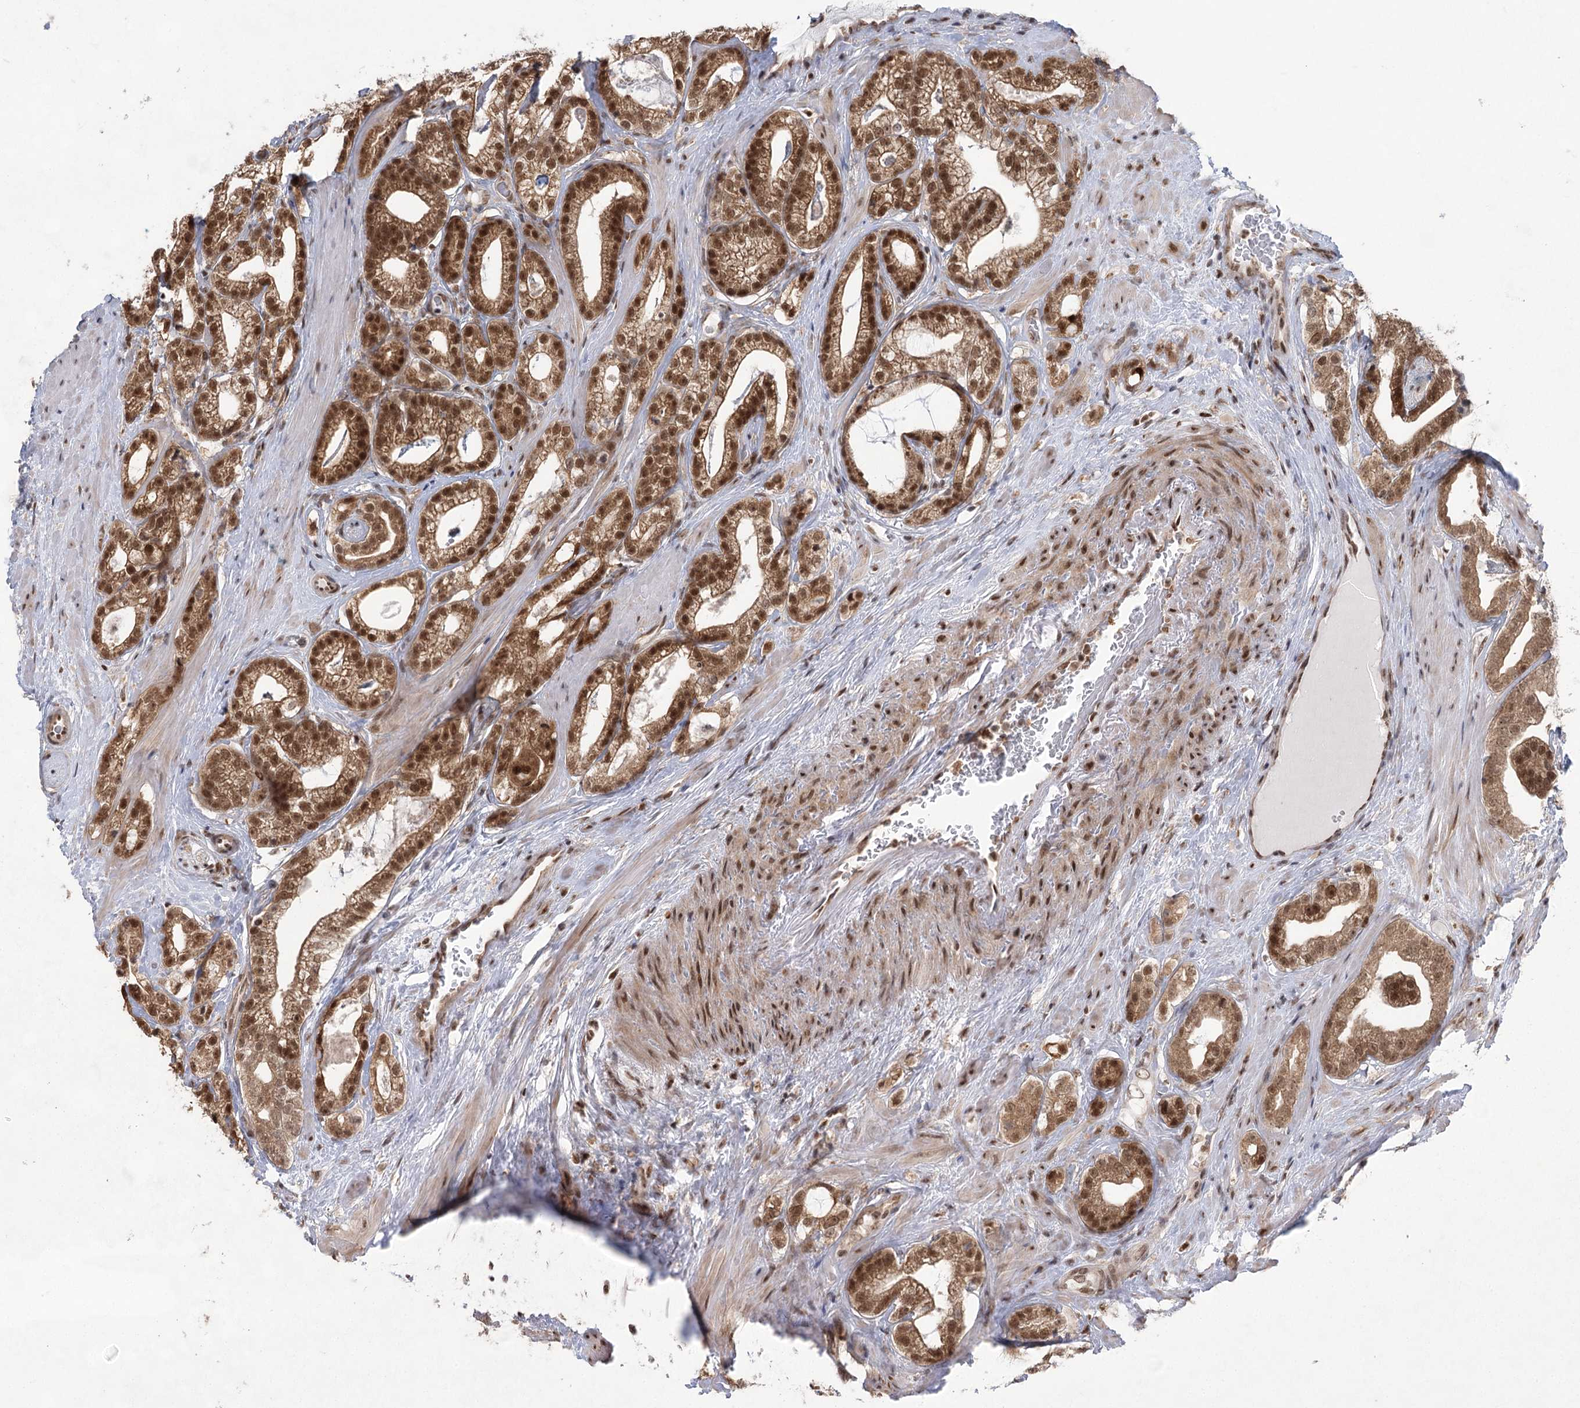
{"staining": {"intensity": "moderate", "quantity": ">75%", "location": "cytoplasmic/membranous,nuclear"}, "tissue": "prostate cancer", "cell_type": "Tumor cells", "image_type": "cancer", "snomed": [{"axis": "morphology", "description": "Adenocarcinoma, High grade"}, {"axis": "topography", "description": "Prostate"}], "caption": "Protein expression analysis of human adenocarcinoma (high-grade) (prostate) reveals moderate cytoplasmic/membranous and nuclear positivity in approximately >75% of tumor cells.", "gene": "ZCCHC8", "patient": {"sex": "male", "age": 60}}